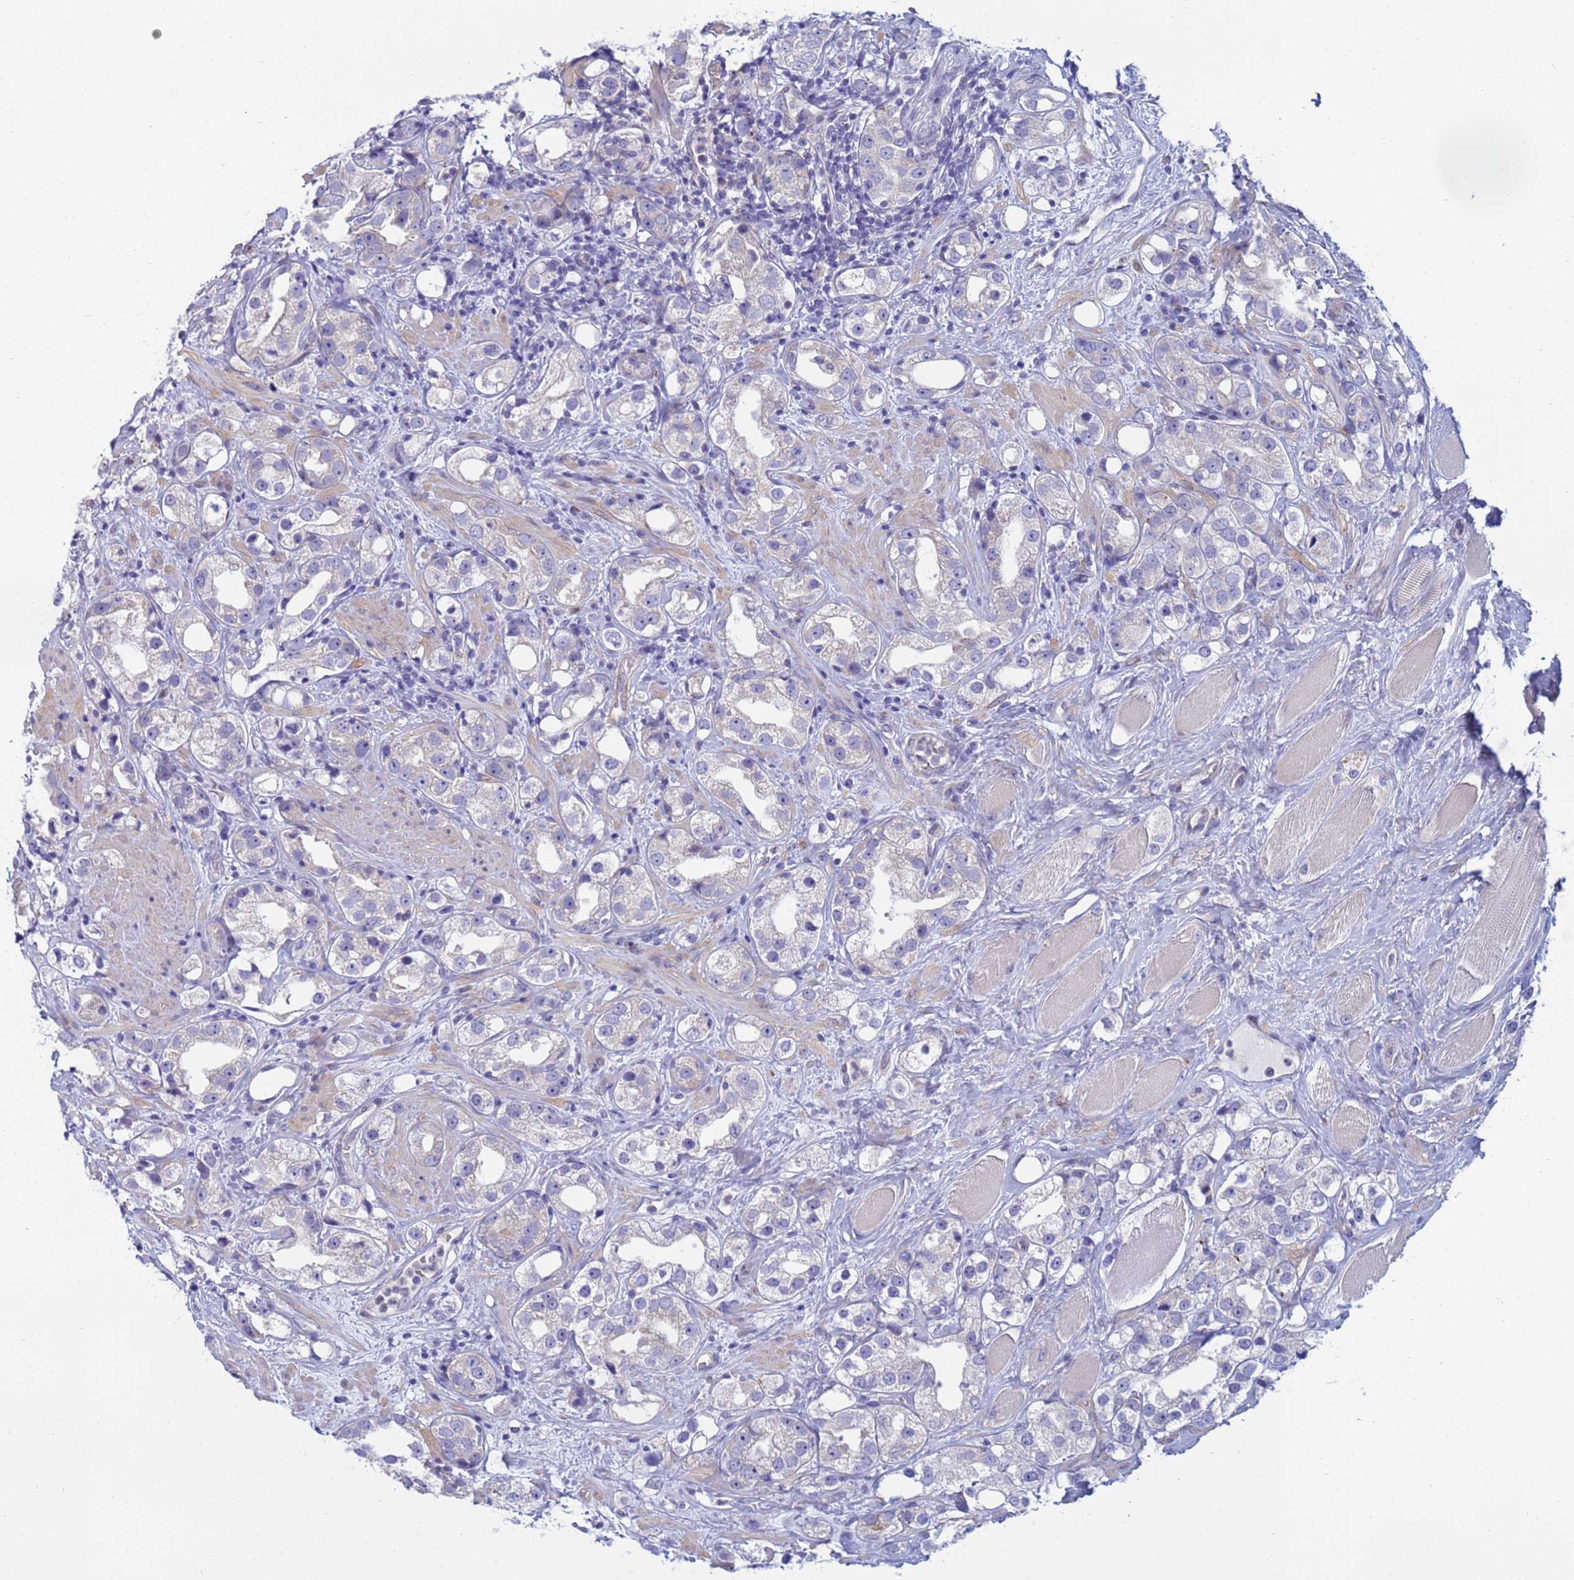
{"staining": {"intensity": "negative", "quantity": "none", "location": "none"}, "tissue": "prostate cancer", "cell_type": "Tumor cells", "image_type": "cancer", "snomed": [{"axis": "morphology", "description": "Adenocarcinoma, NOS"}, {"axis": "topography", "description": "Prostate"}], "caption": "The micrograph shows no significant staining in tumor cells of prostate cancer.", "gene": "TRPC6", "patient": {"sex": "male", "age": 79}}